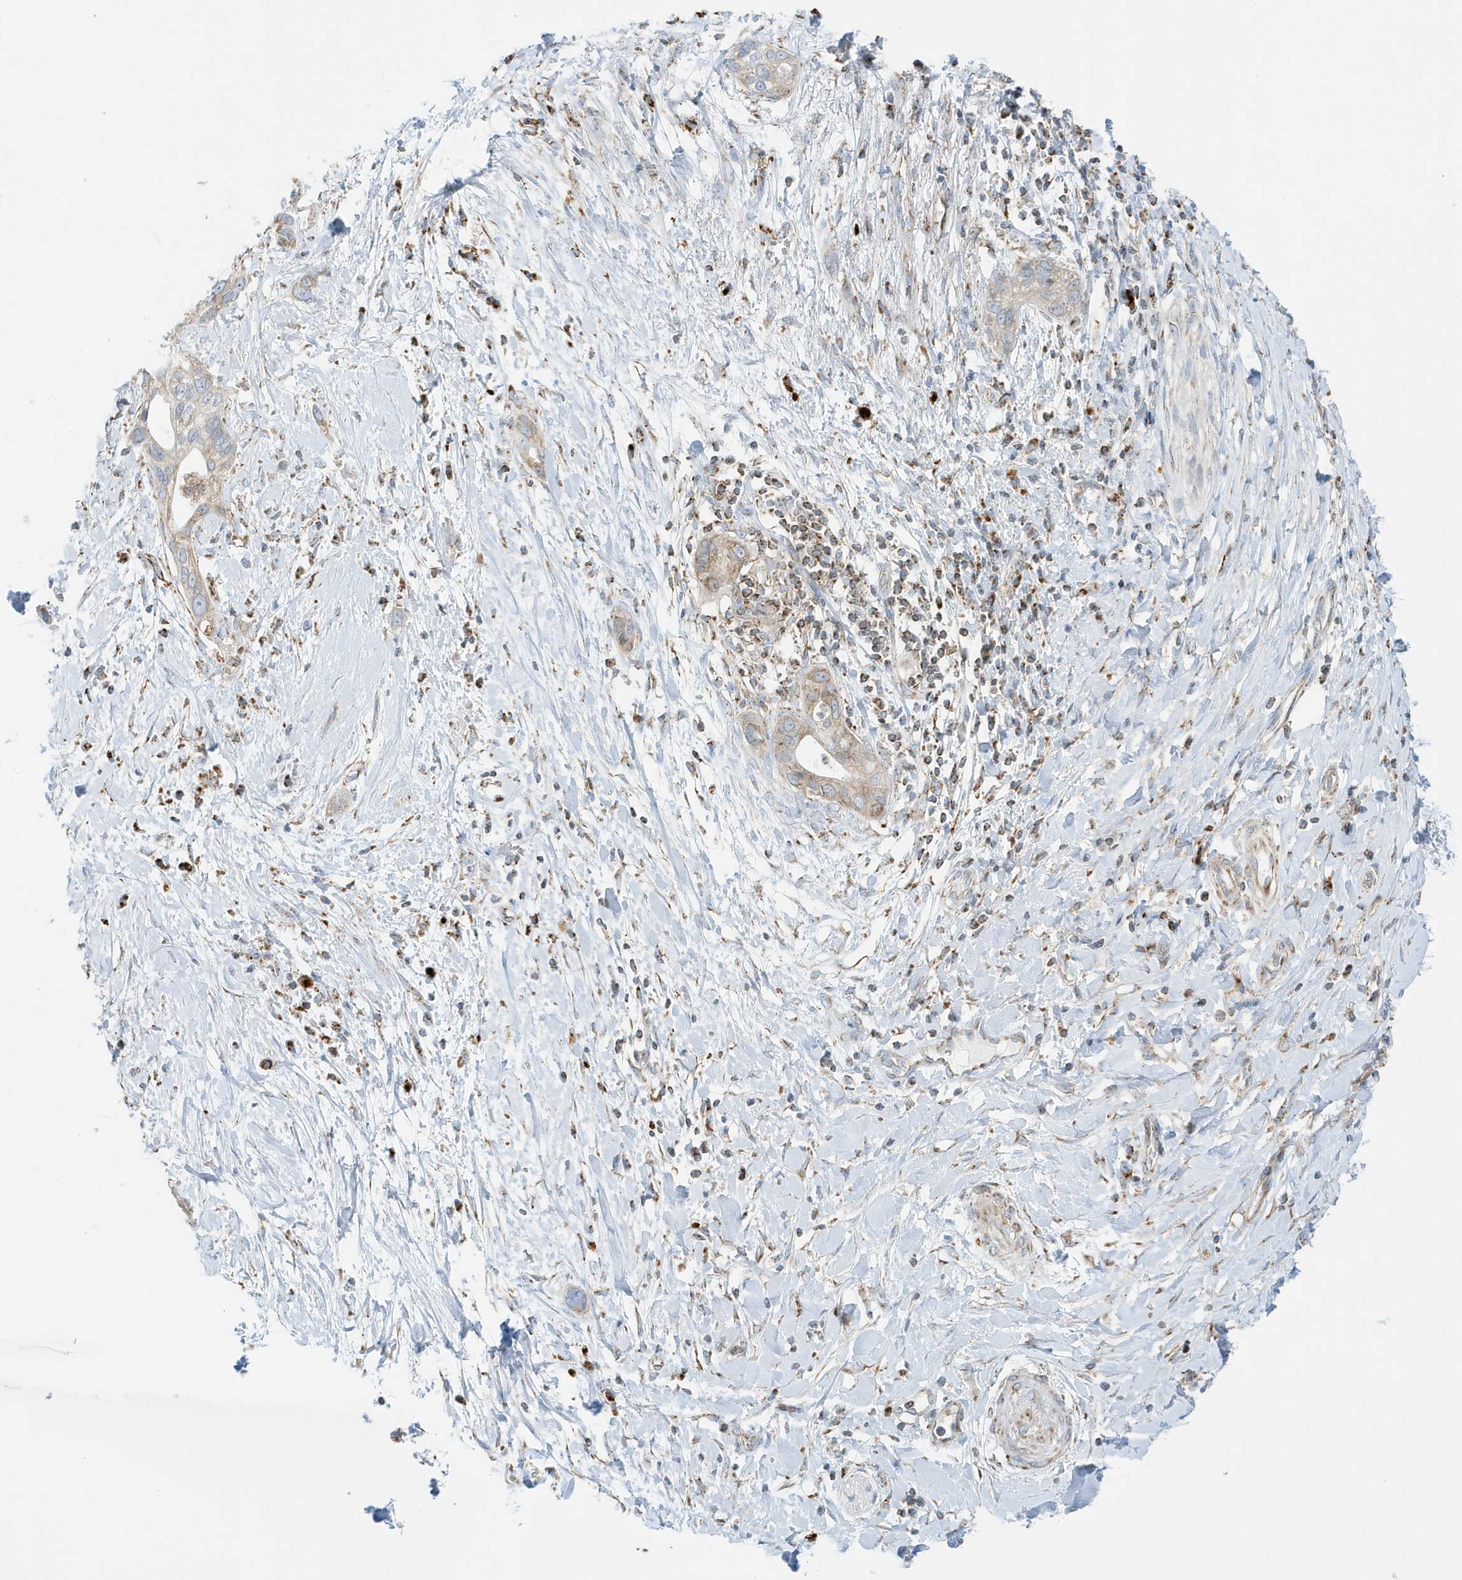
{"staining": {"intensity": "moderate", "quantity": "<25%", "location": "cytoplasmic/membranous"}, "tissue": "pancreatic cancer", "cell_type": "Tumor cells", "image_type": "cancer", "snomed": [{"axis": "morphology", "description": "Normal tissue, NOS"}, {"axis": "morphology", "description": "Adenocarcinoma, NOS"}, {"axis": "topography", "description": "Pancreas"}, {"axis": "topography", "description": "Peripheral nerve tissue"}], "caption": "Protein staining of pancreatic adenocarcinoma tissue displays moderate cytoplasmic/membranous expression in approximately <25% of tumor cells.", "gene": "ATP5ME", "patient": {"sex": "male", "age": 59}}